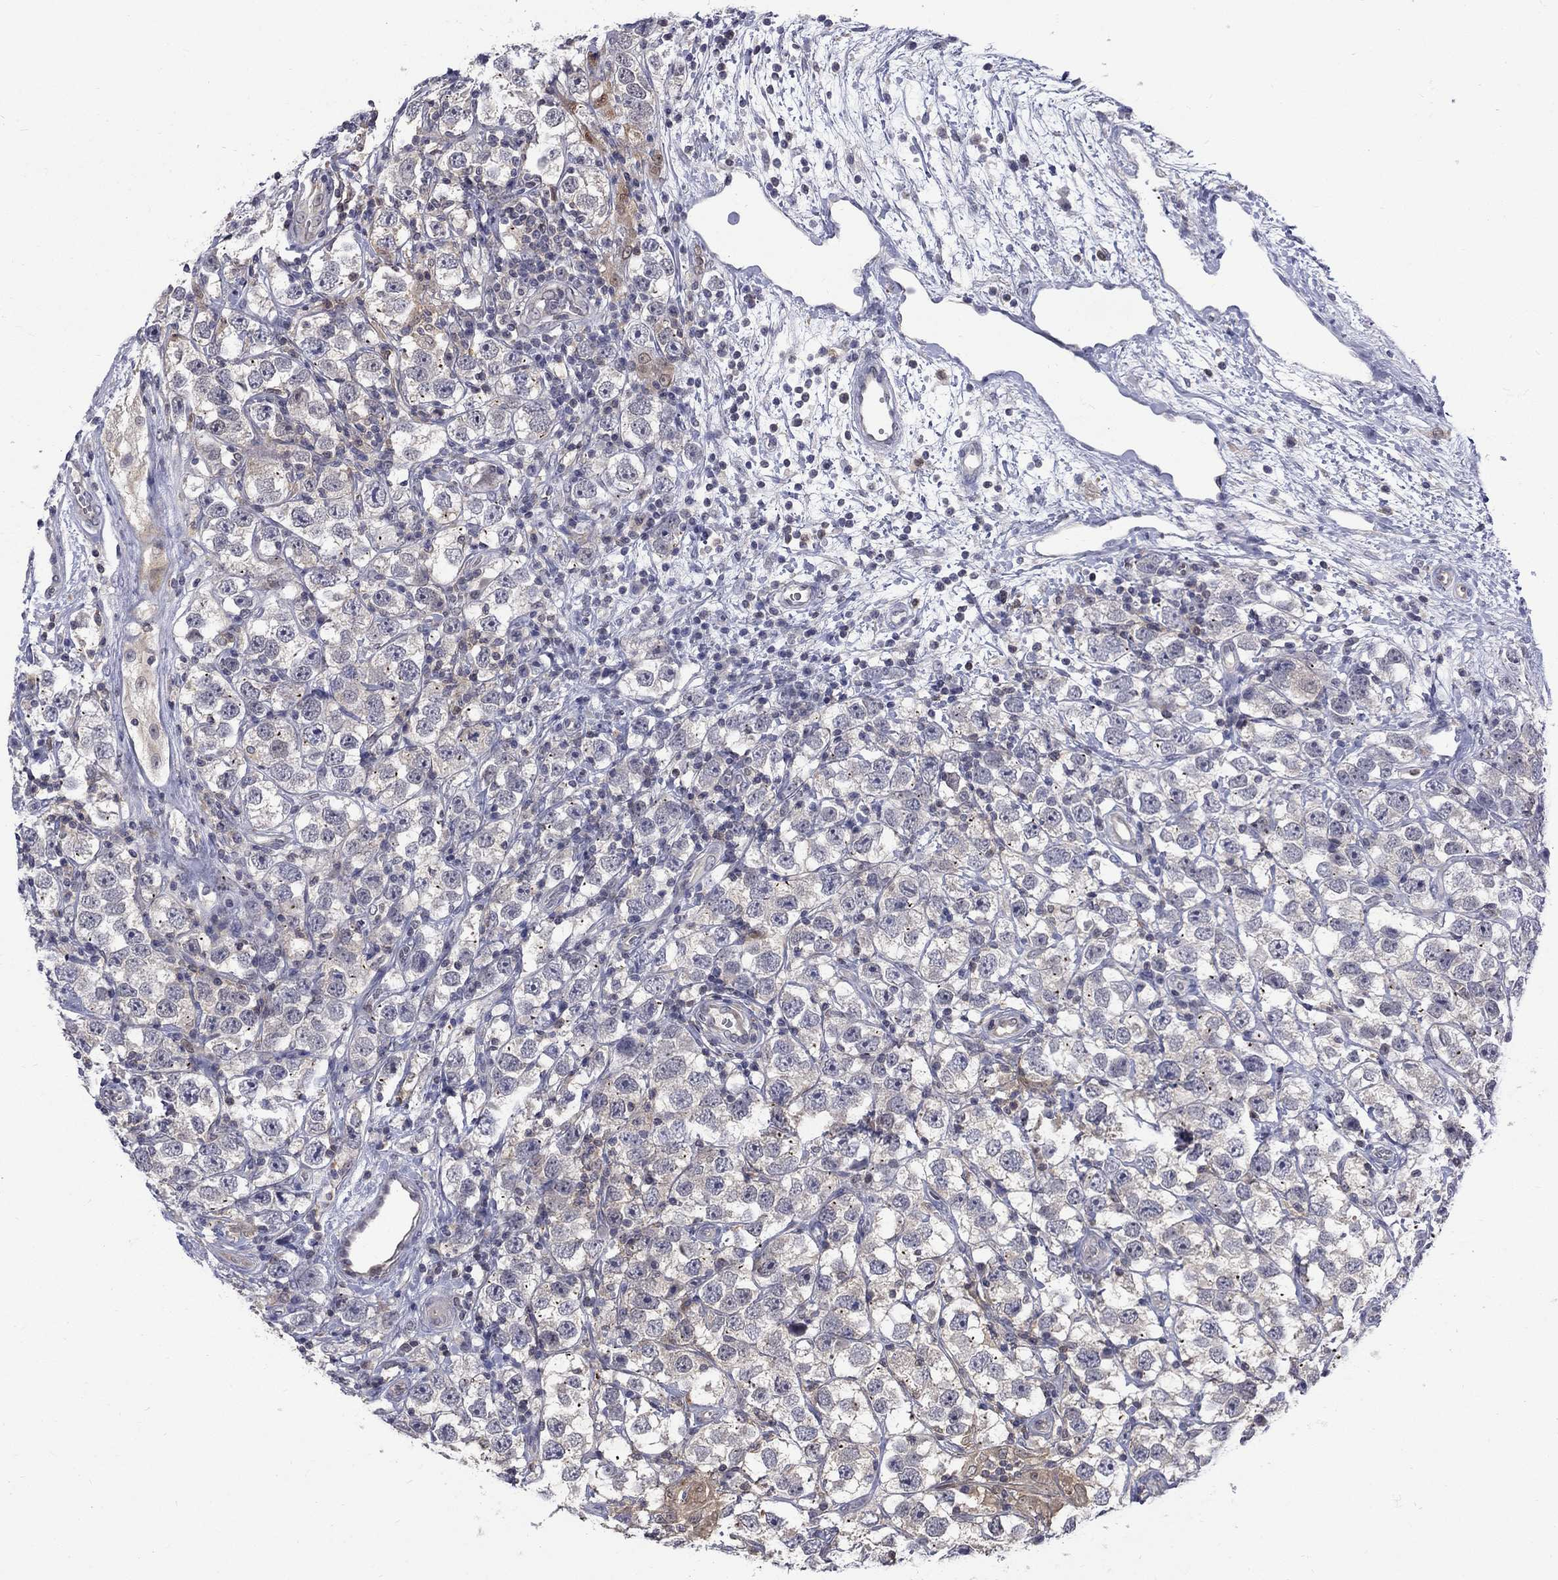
{"staining": {"intensity": "negative", "quantity": "none", "location": "none"}, "tissue": "testis cancer", "cell_type": "Tumor cells", "image_type": "cancer", "snomed": [{"axis": "morphology", "description": "Seminoma, NOS"}, {"axis": "topography", "description": "Testis"}], "caption": "Tumor cells are negative for brown protein staining in testis seminoma.", "gene": "HKDC1", "patient": {"sex": "male", "age": 26}}